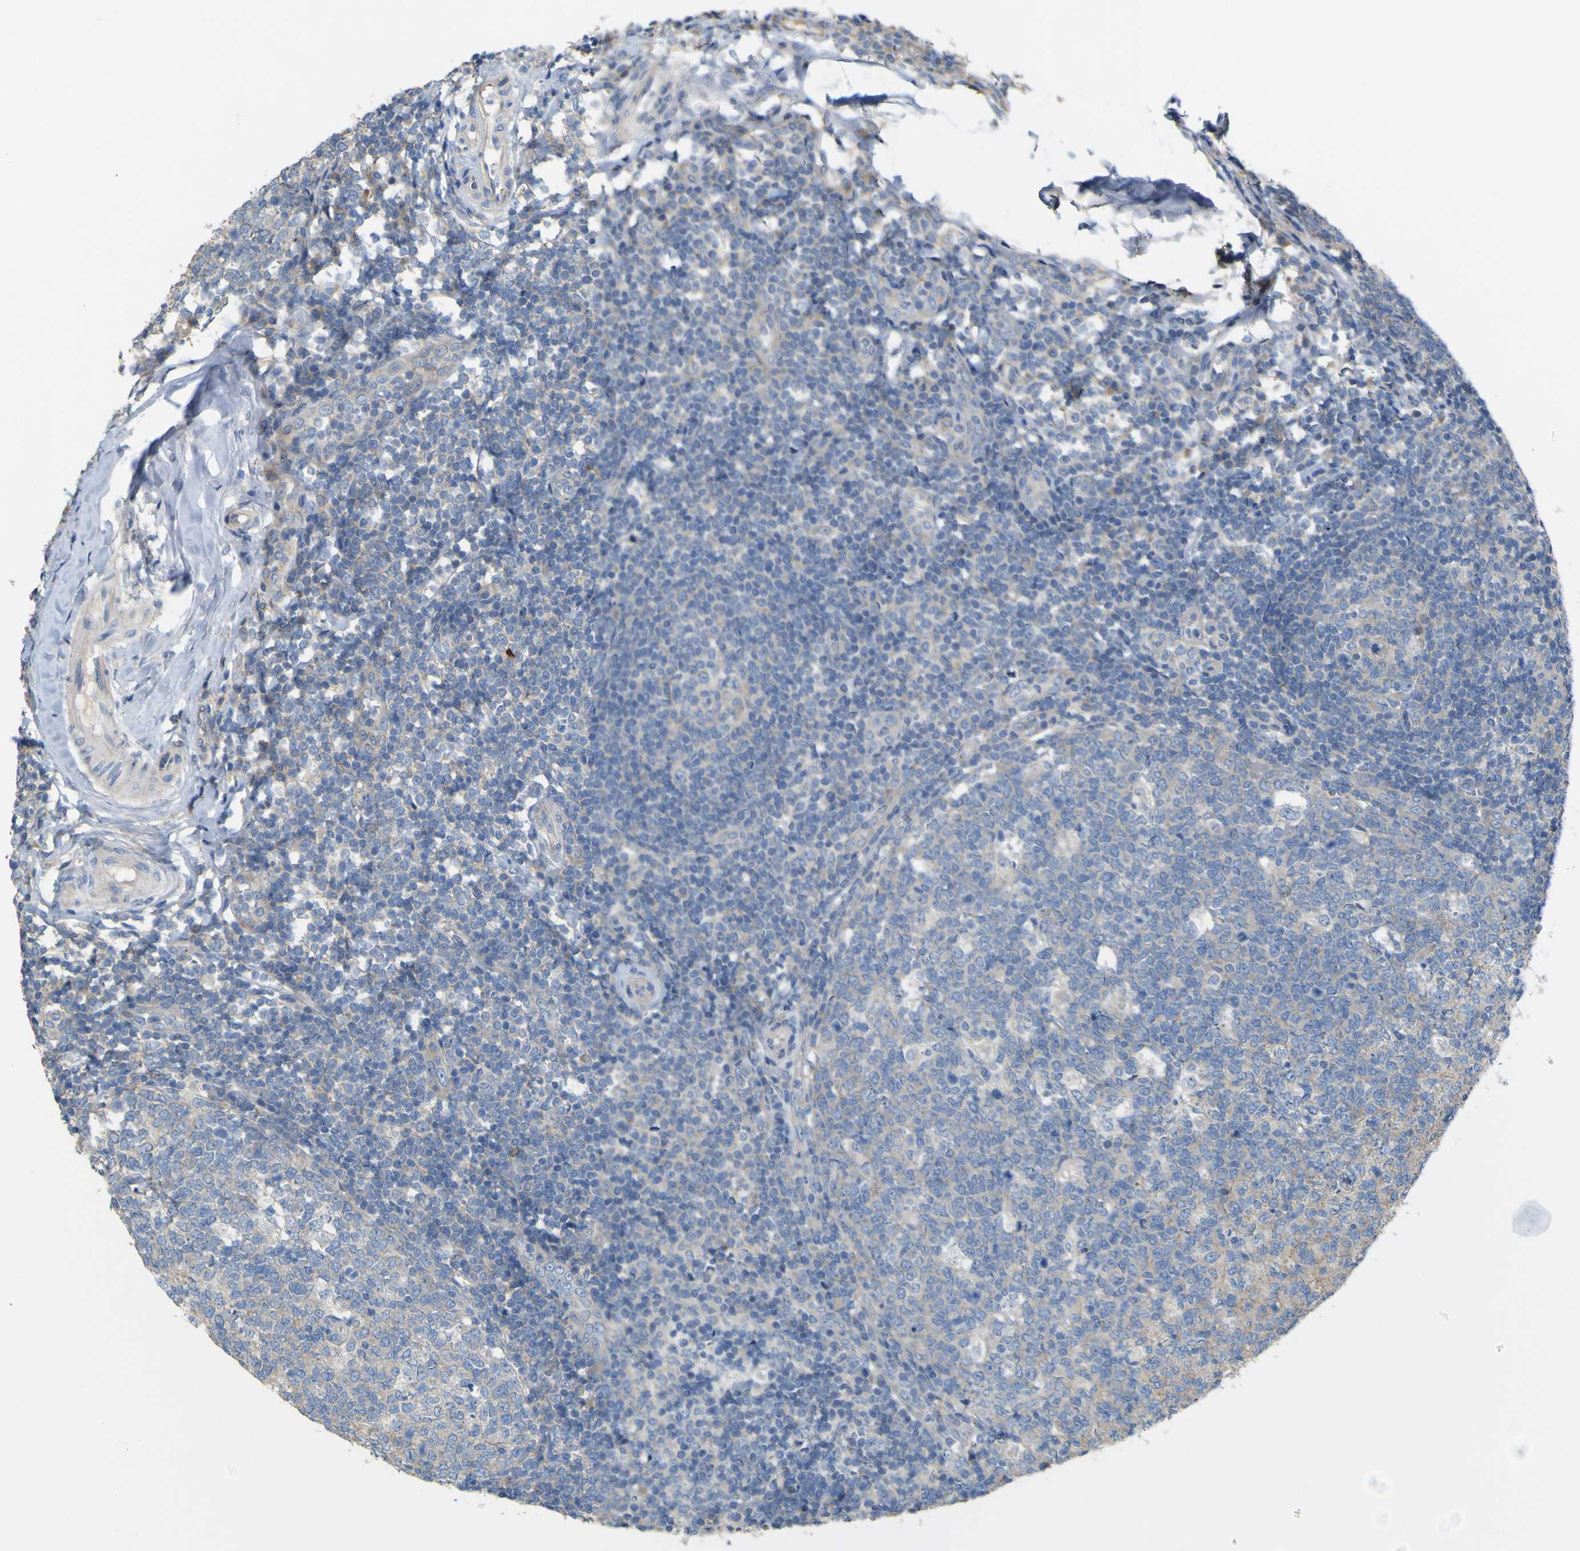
{"staining": {"intensity": "weak", "quantity": "<25%", "location": "cytoplasmic/membranous"}, "tissue": "tonsil", "cell_type": "Germinal center cells", "image_type": "normal", "snomed": [{"axis": "morphology", "description": "Normal tissue, NOS"}, {"axis": "topography", "description": "Tonsil"}], "caption": "This is an immunohistochemistry histopathology image of normal human tonsil. There is no expression in germinal center cells.", "gene": "MYEOV", "patient": {"sex": "female", "age": 19}}